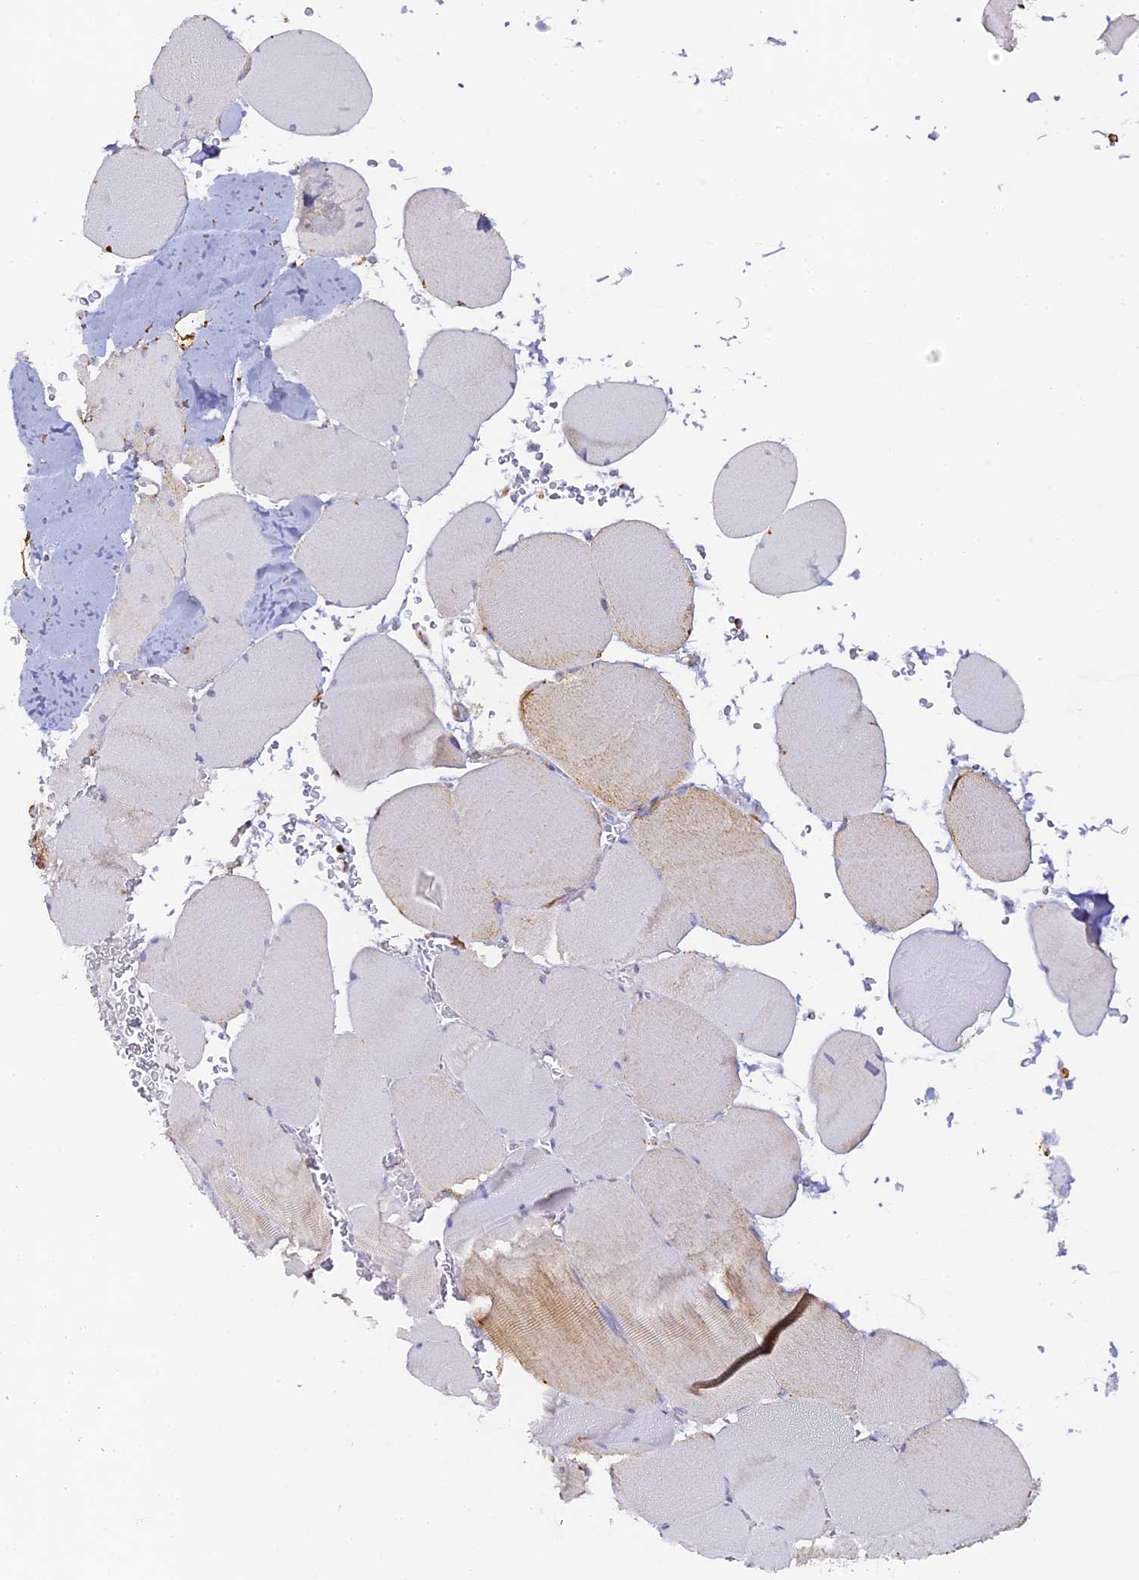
{"staining": {"intensity": "weak", "quantity": "<25%", "location": "cytoplasmic/membranous"}, "tissue": "skeletal muscle", "cell_type": "Myocytes", "image_type": "normal", "snomed": [{"axis": "morphology", "description": "Normal tissue, NOS"}, {"axis": "topography", "description": "Skeletal muscle"}, {"axis": "topography", "description": "Head-Neck"}], "caption": "Immunohistochemical staining of benign skeletal muscle exhibits no significant staining in myocytes.", "gene": "DONSON", "patient": {"sex": "male", "age": 66}}